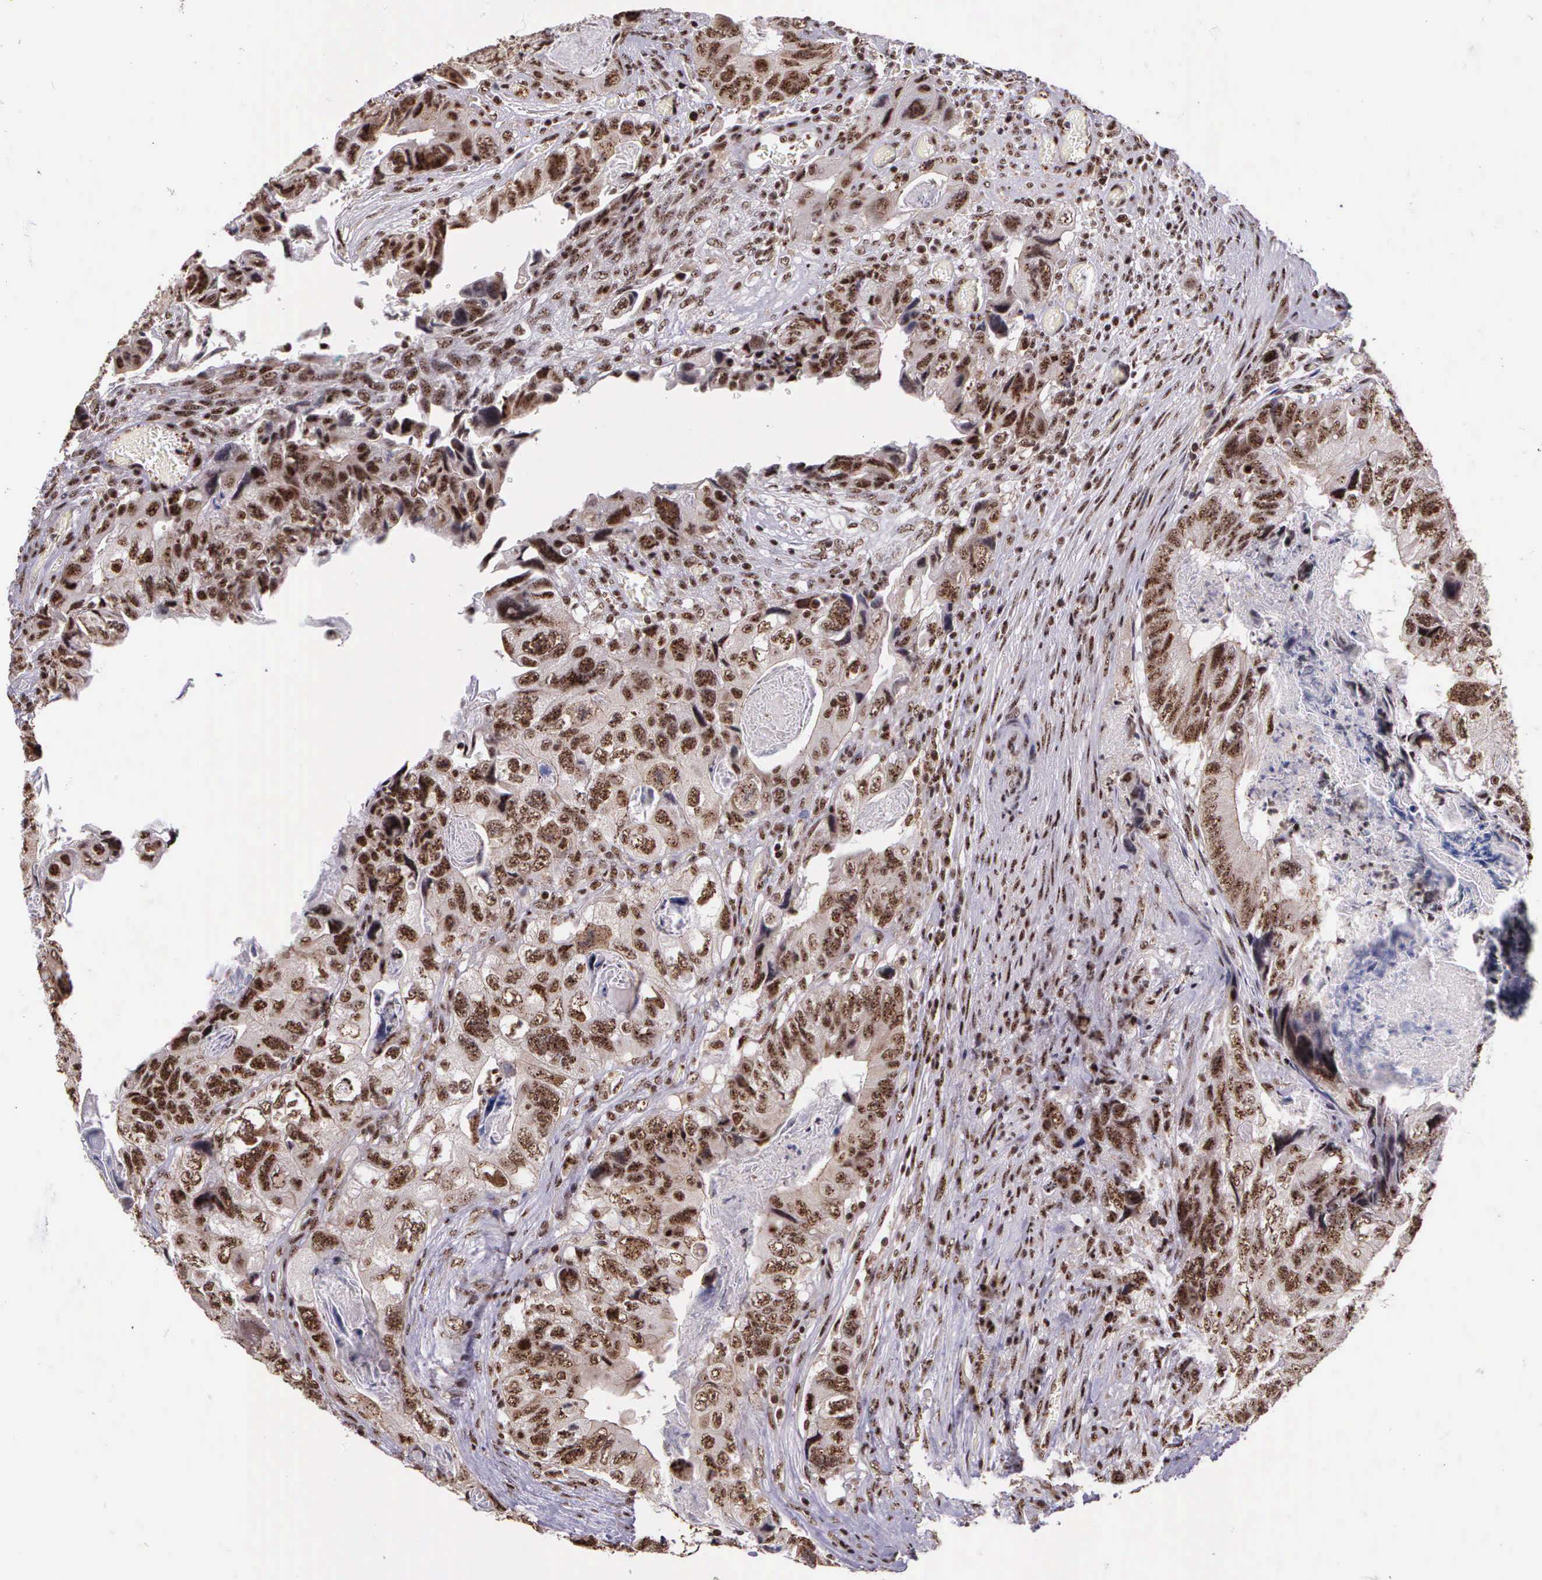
{"staining": {"intensity": "moderate", "quantity": ">75%", "location": "nuclear"}, "tissue": "colorectal cancer", "cell_type": "Tumor cells", "image_type": "cancer", "snomed": [{"axis": "morphology", "description": "Adenocarcinoma, NOS"}, {"axis": "topography", "description": "Rectum"}], "caption": "An IHC photomicrograph of neoplastic tissue is shown. Protein staining in brown shows moderate nuclear positivity in adenocarcinoma (colorectal) within tumor cells.", "gene": "FAM47A", "patient": {"sex": "female", "age": 82}}